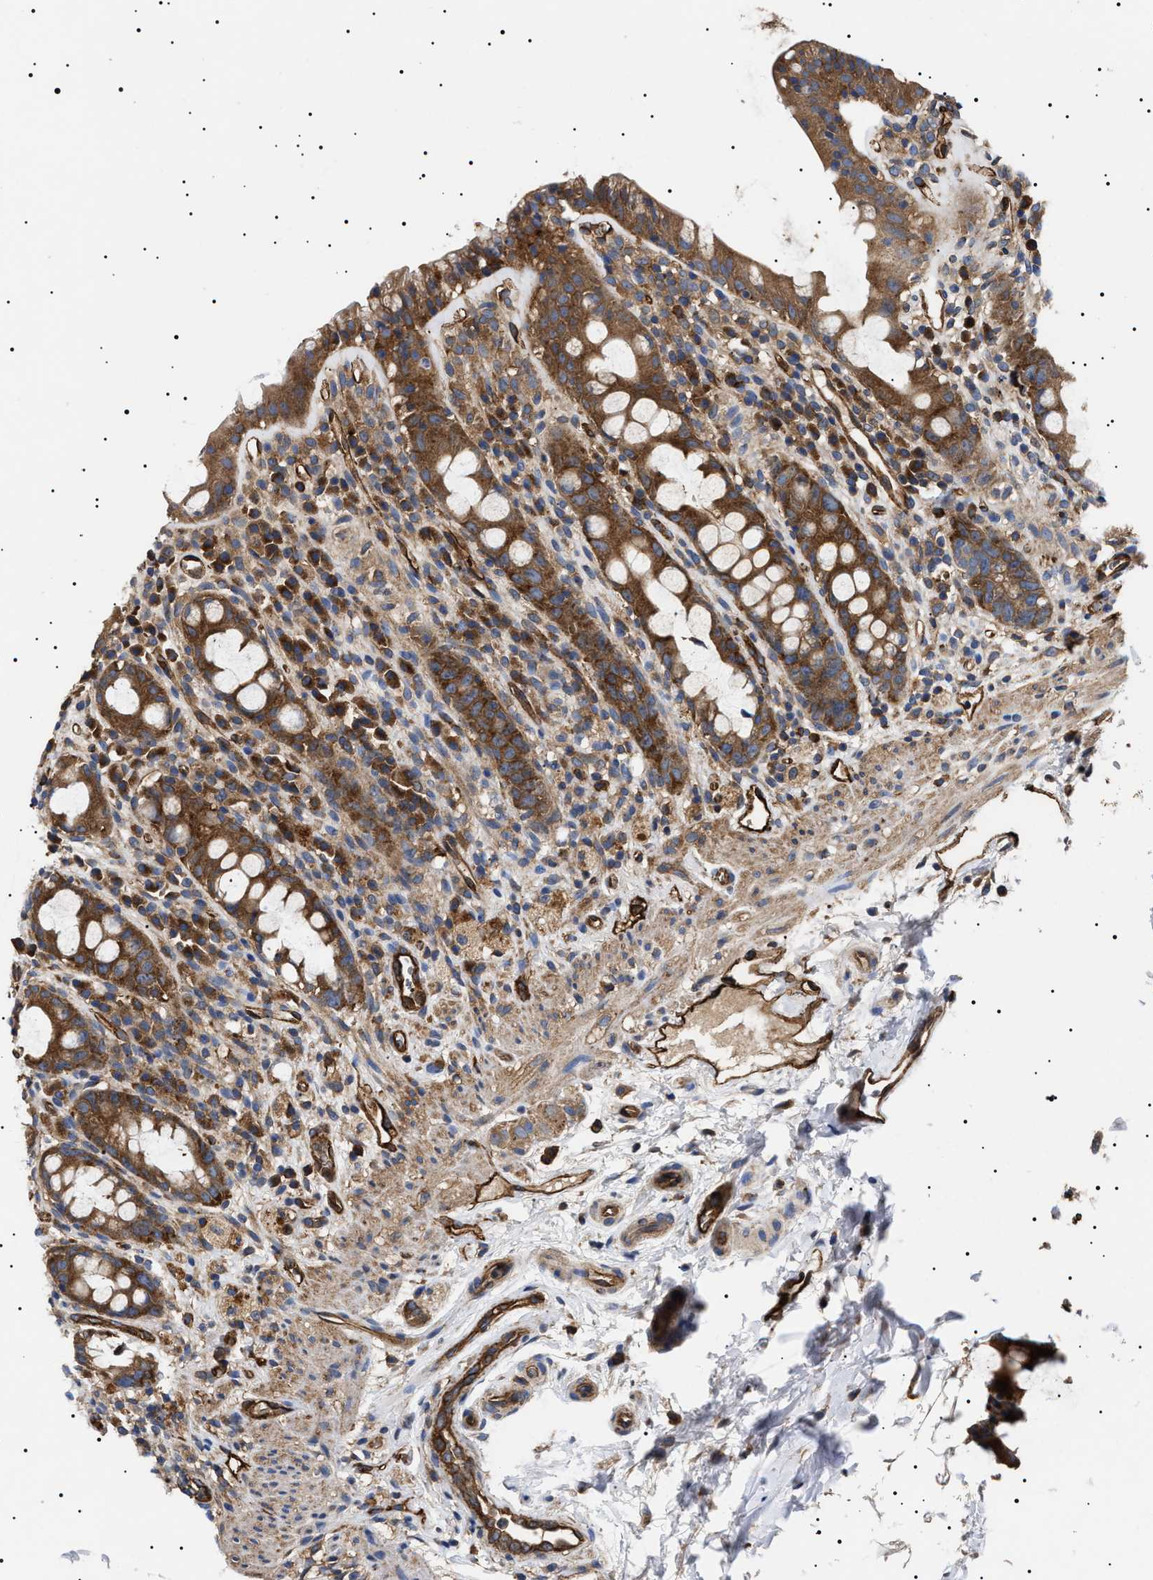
{"staining": {"intensity": "strong", "quantity": ">75%", "location": "cytoplasmic/membranous"}, "tissue": "rectum", "cell_type": "Glandular cells", "image_type": "normal", "snomed": [{"axis": "morphology", "description": "Normal tissue, NOS"}, {"axis": "topography", "description": "Rectum"}], "caption": "IHC of benign rectum reveals high levels of strong cytoplasmic/membranous expression in approximately >75% of glandular cells.", "gene": "TPP2", "patient": {"sex": "male", "age": 44}}